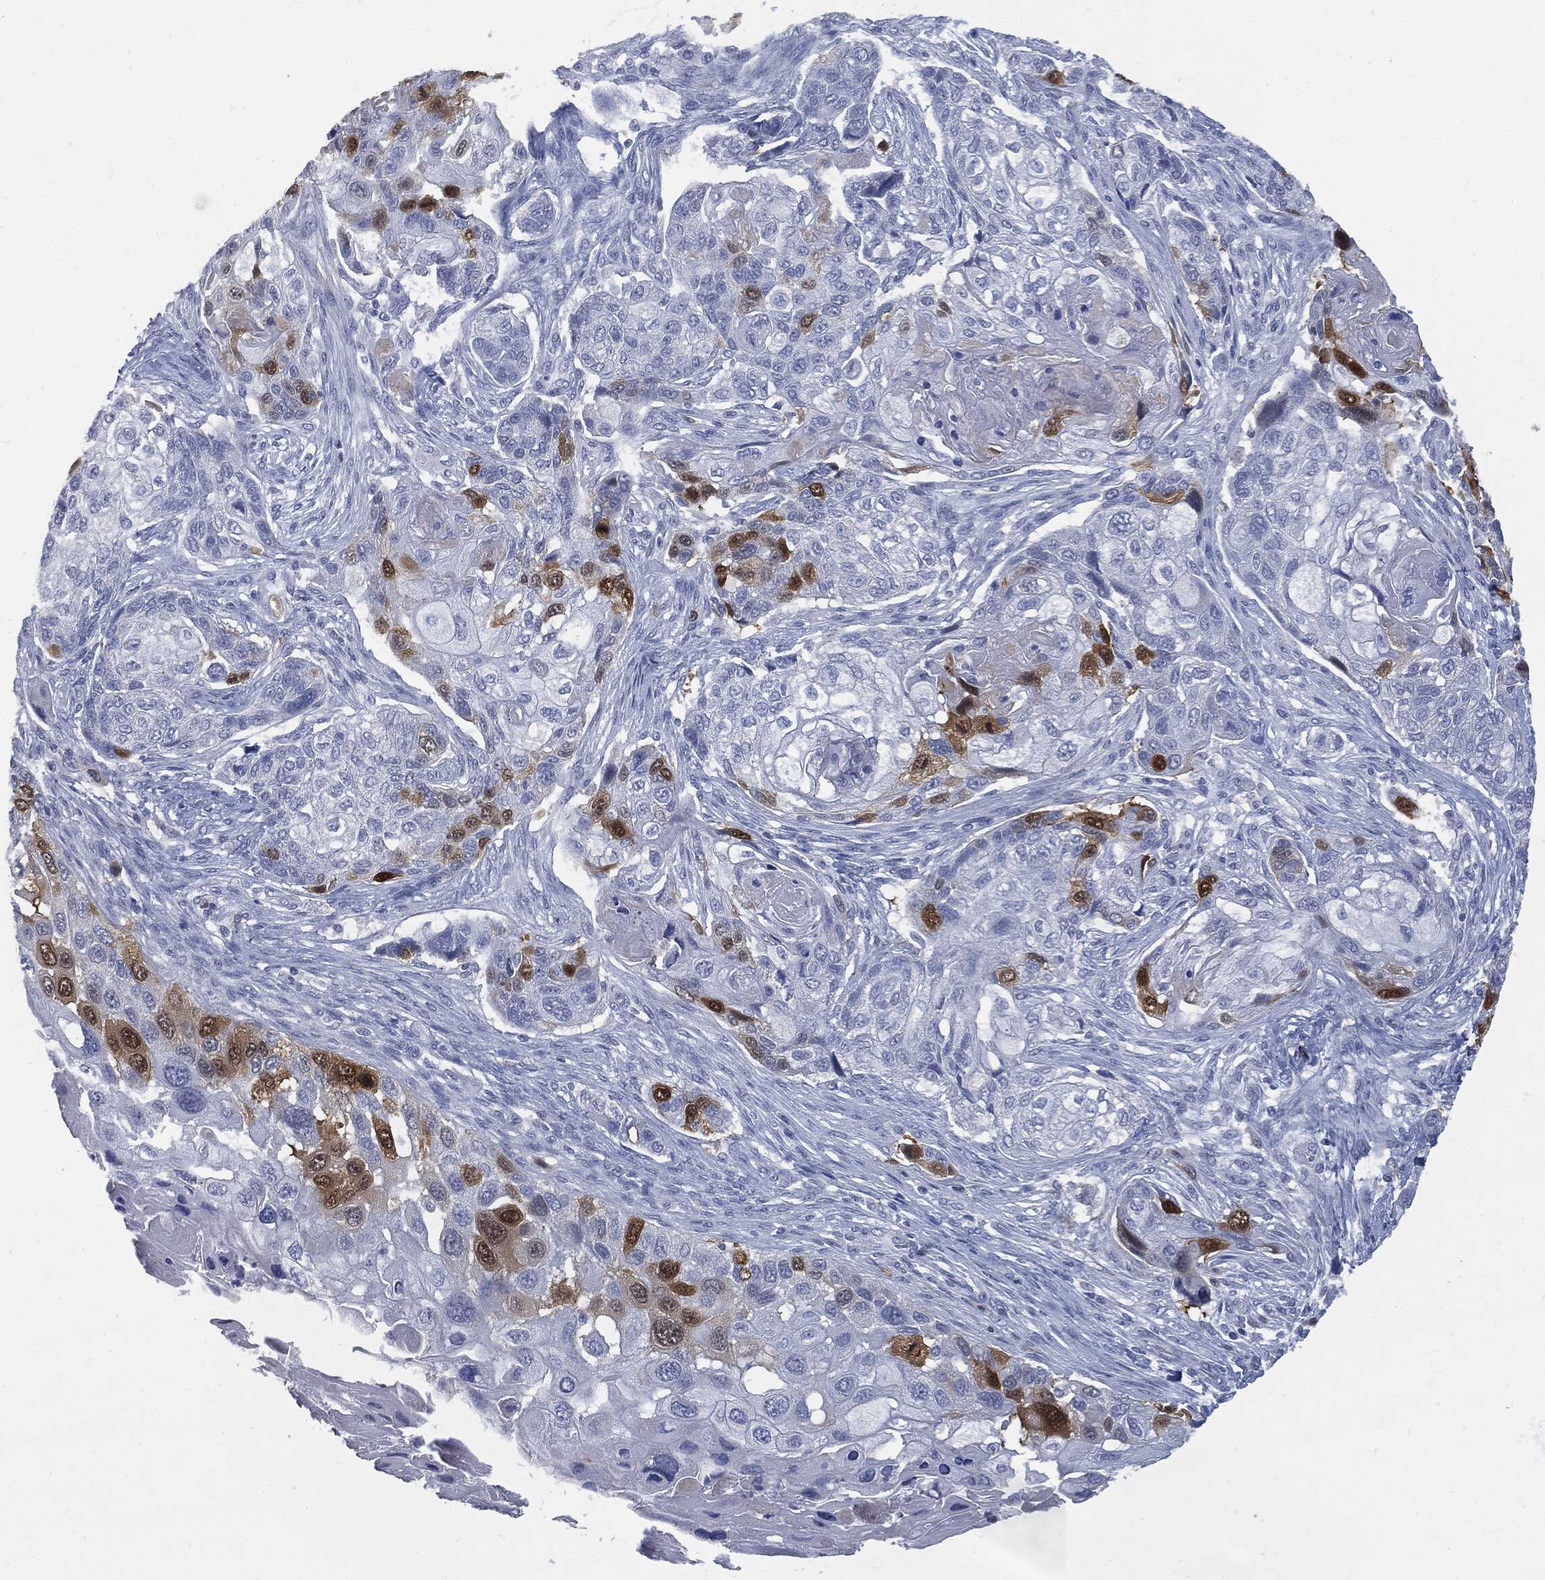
{"staining": {"intensity": "strong", "quantity": "<25%", "location": "cytoplasmic/membranous"}, "tissue": "lung cancer", "cell_type": "Tumor cells", "image_type": "cancer", "snomed": [{"axis": "morphology", "description": "Normal tissue, NOS"}, {"axis": "morphology", "description": "Squamous cell carcinoma, NOS"}, {"axis": "topography", "description": "Bronchus"}, {"axis": "topography", "description": "Lung"}], "caption": "This photomicrograph exhibits IHC staining of human lung cancer, with medium strong cytoplasmic/membranous expression in about <25% of tumor cells.", "gene": "UBE2C", "patient": {"sex": "male", "age": 69}}